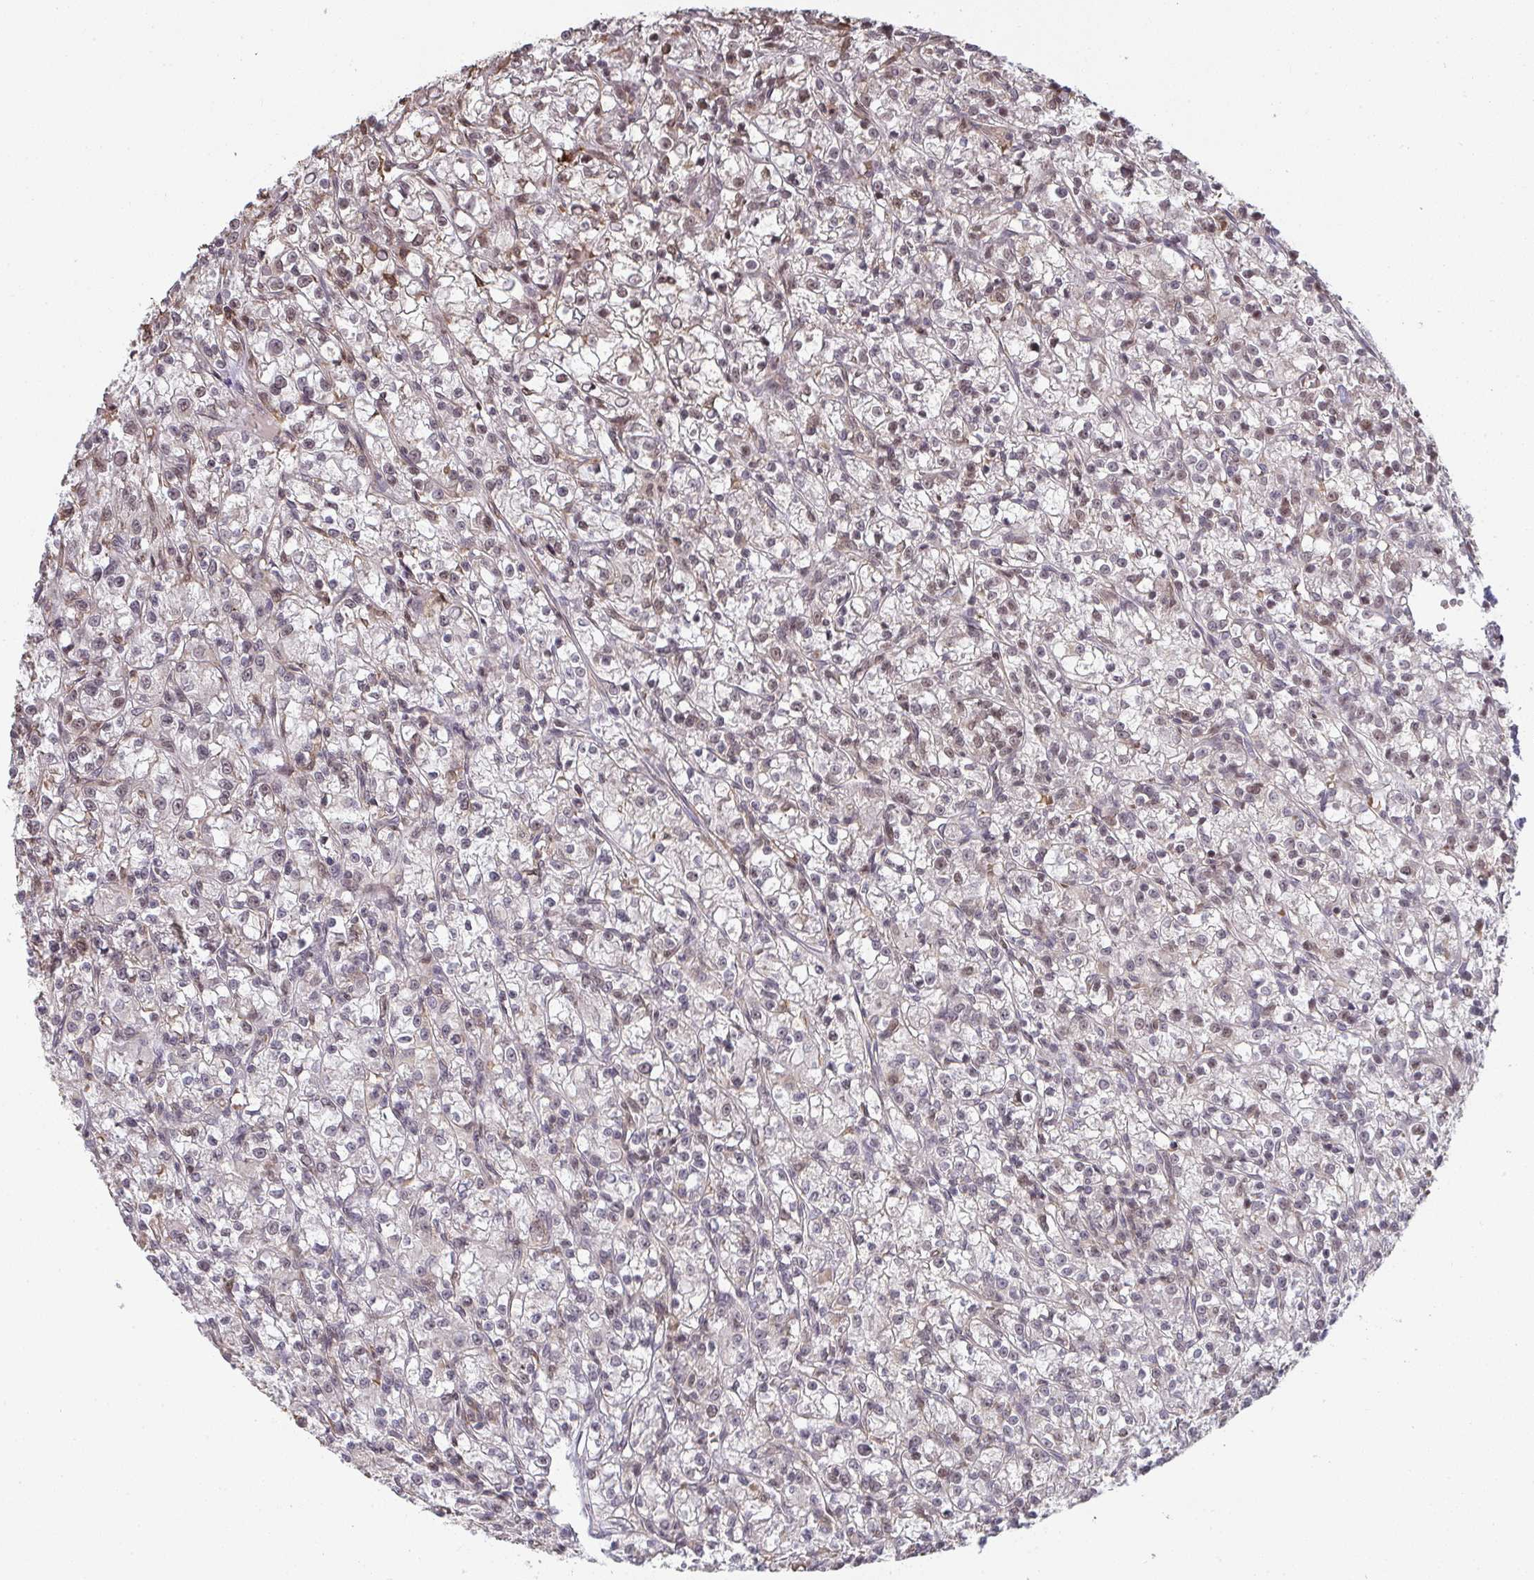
{"staining": {"intensity": "weak", "quantity": "<25%", "location": "nuclear"}, "tissue": "renal cancer", "cell_type": "Tumor cells", "image_type": "cancer", "snomed": [{"axis": "morphology", "description": "Adenocarcinoma, NOS"}, {"axis": "topography", "description": "Kidney"}], "caption": "The photomicrograph shows no staining of tumor cells in adenocarcinoma (renal). The staining was performed using DAB to visualize the protein expression in brown, while the nuclei were stained in blue with hematoxylin (Magnification: 20x).", "gene": "SAP30", "patient": {"sex": "female", "age": 59}}